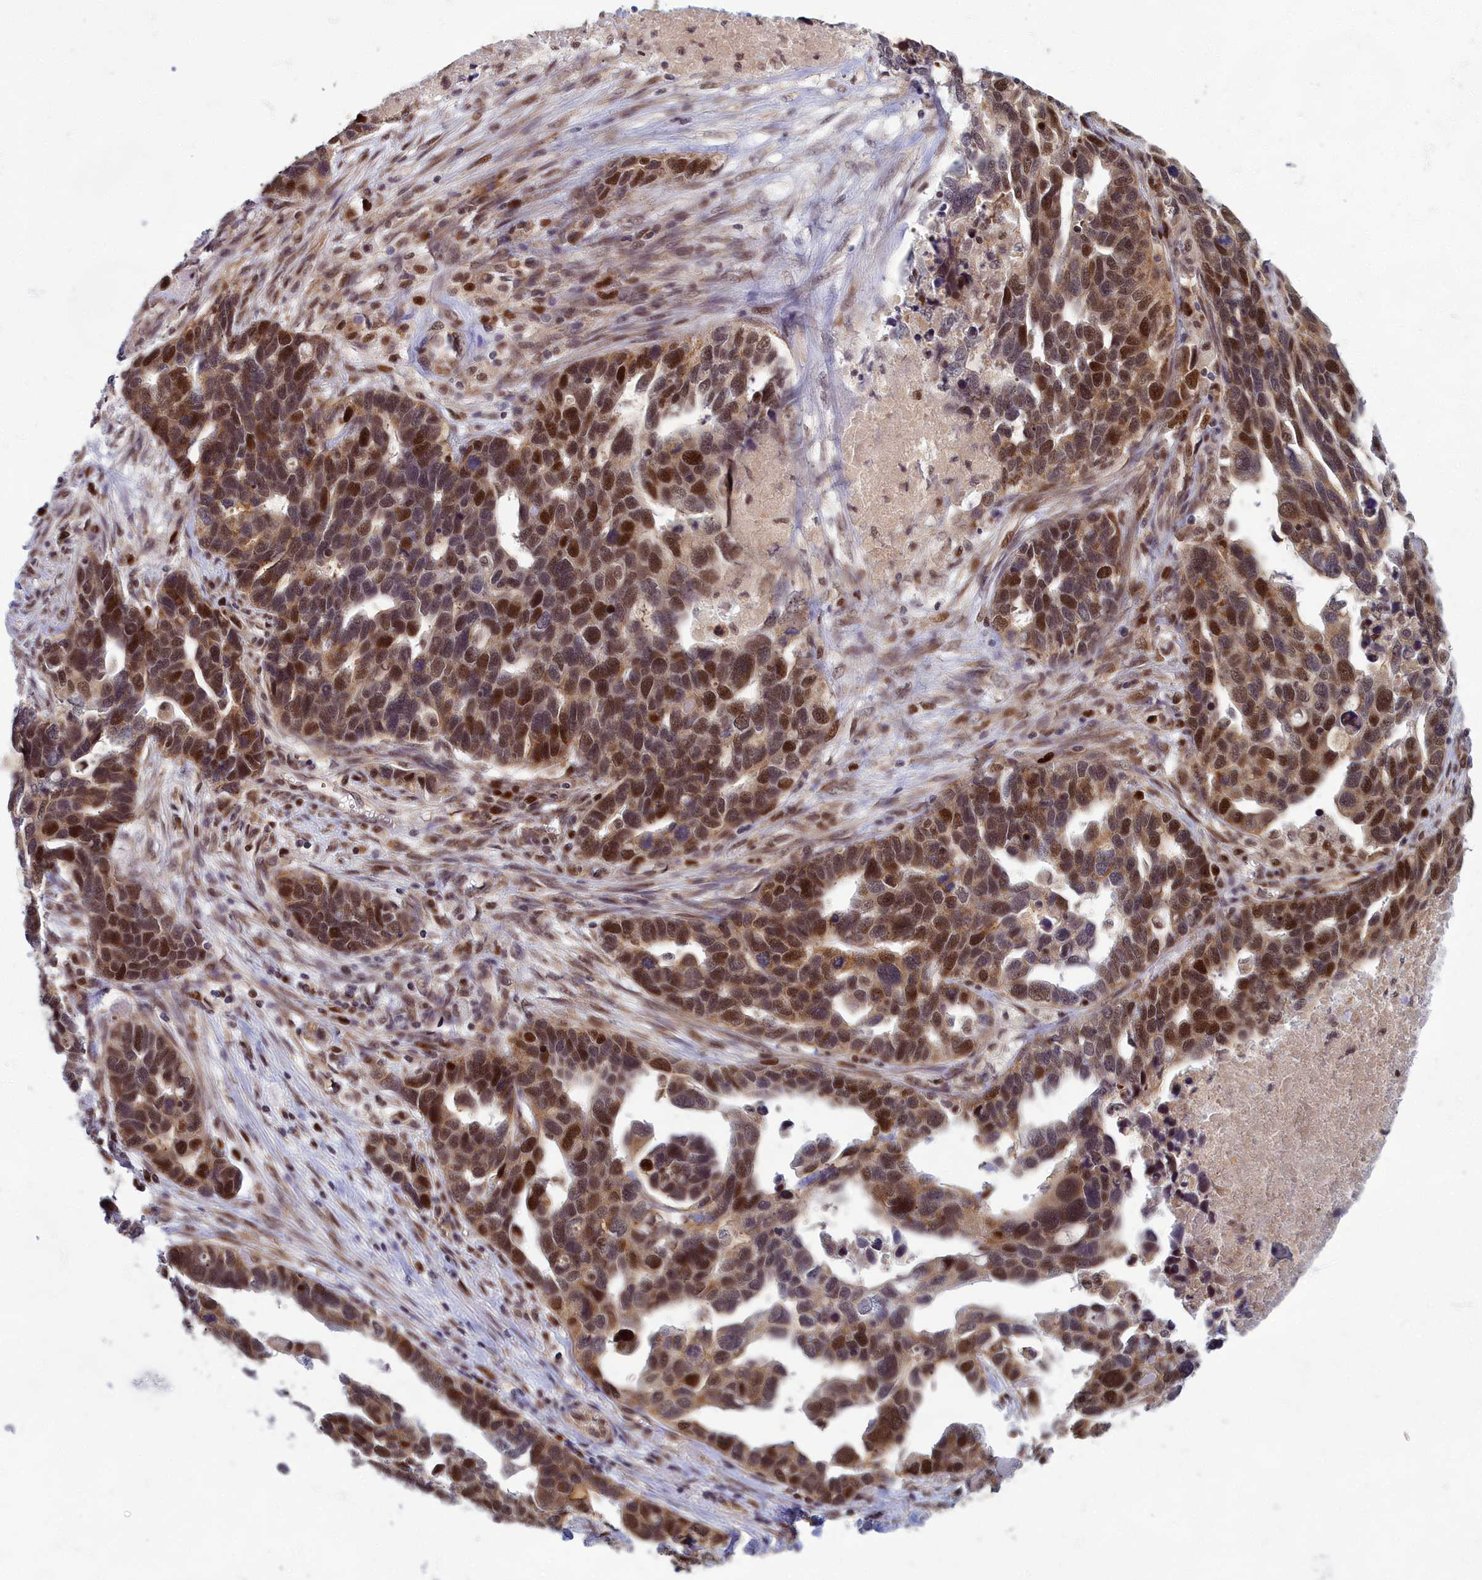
{"staining": {"intensity": "strong", "quantity": ">75%", "location": "nuclear"}, "tissue": "ovarian cancer", "cell_type": "Tumor cells", "image_type": "cancer", "snomed": [{"axis": "morphology", "description": "Cystadenocarcinoma, serous, NOS"}, {"axis": "topography", "description": "Ovary"}], "caption": "Ovarian cancer (serous cystadenocarcinoma) tissue displays strong nuclear staining in approximately >75% of tumor cells, visualized by immunohistochemistry.", "gene": "EARS2", "patient": {"sex": "female", "age": 54}}